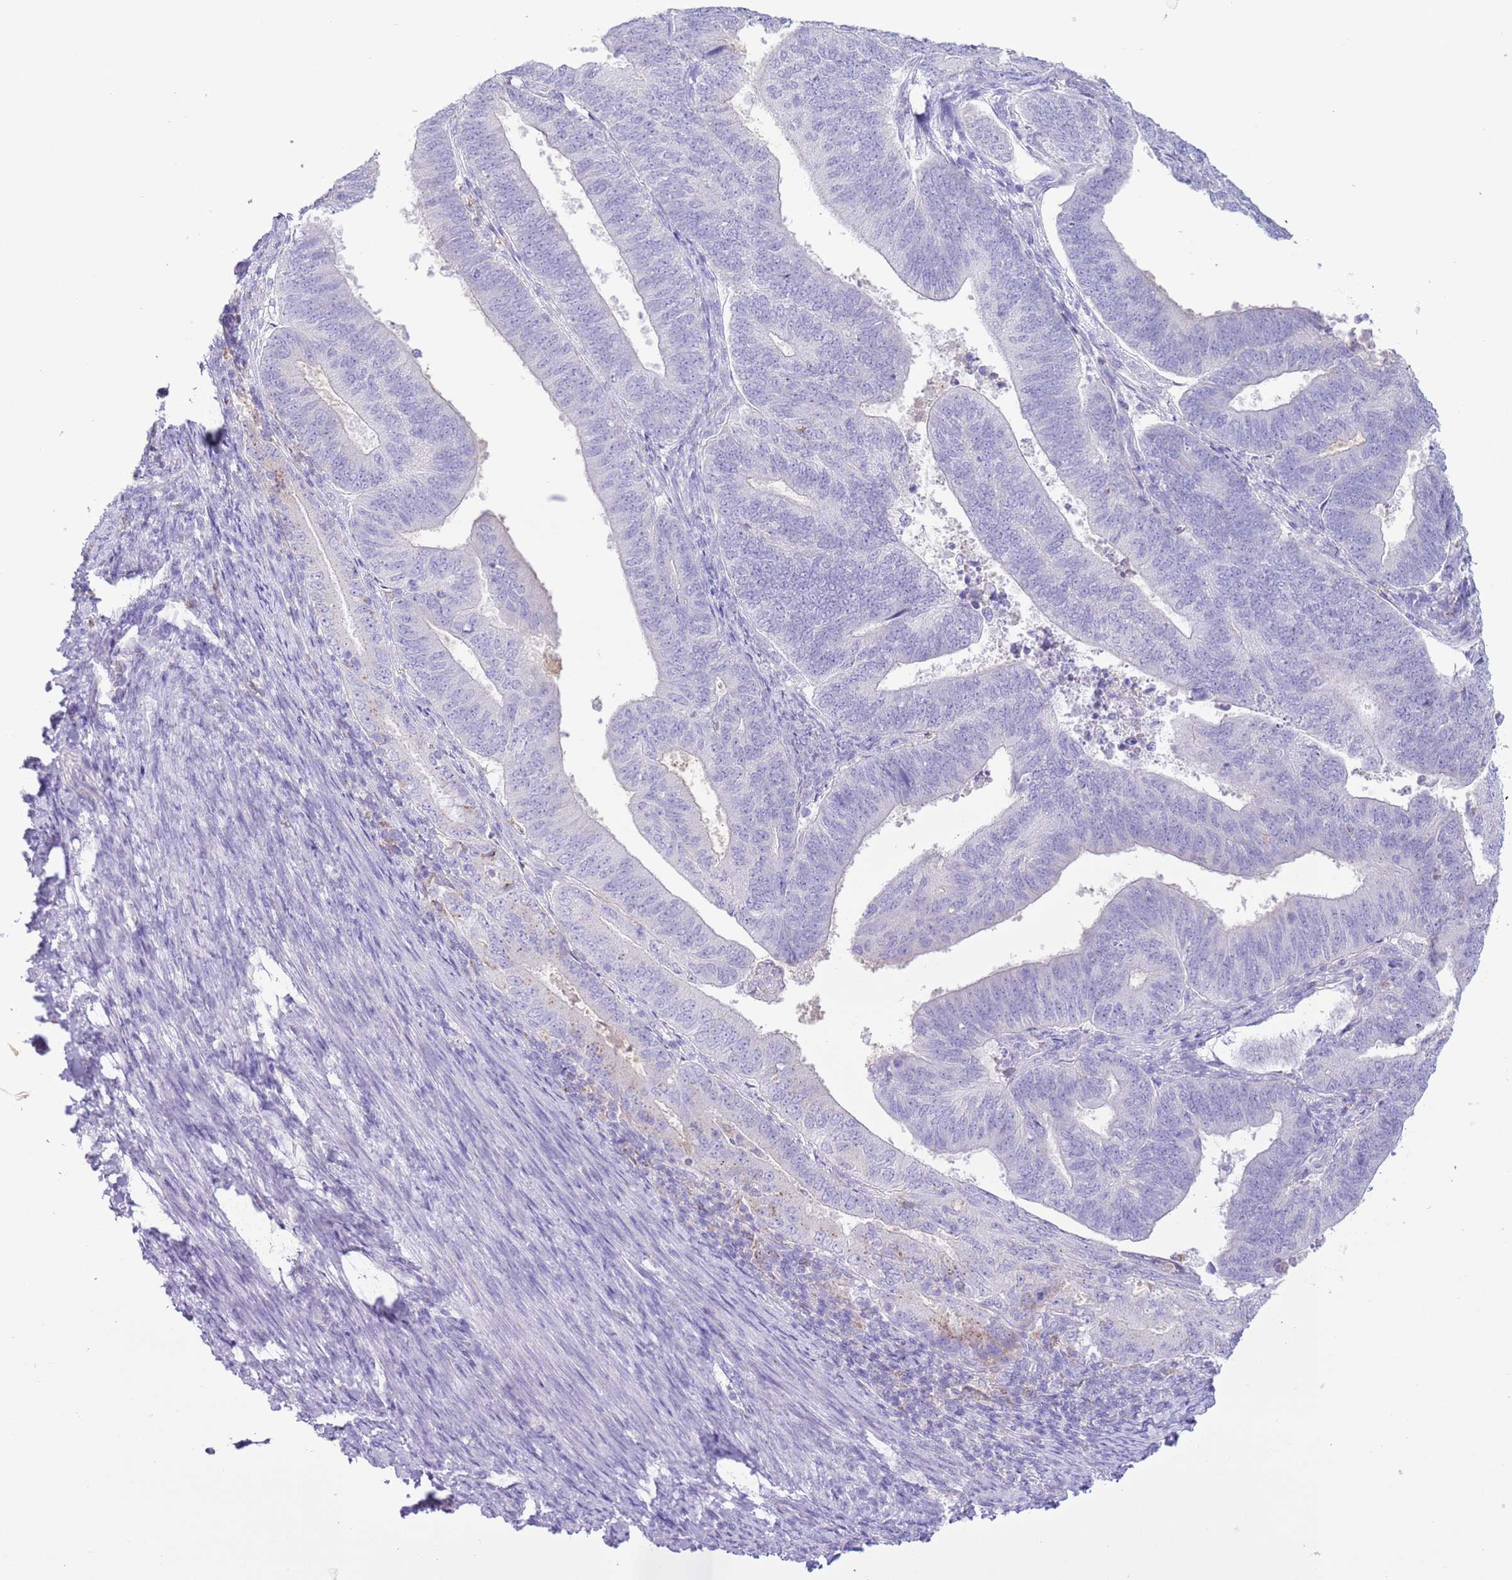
{"staining": {"intensity": "negative", "quantity": "none", "location": "none"}, "tissue": "endometrial cancer", "cell_type": "Tumor cells", "image_type": "cancer", "snomed": [{"axis": "morphology", "description": "Adenocarcinoma, NOS"}, {"axis": "topography", "description": "Endometrium"}], "caption": "Tumor cells show no significant protein staining in adenocarcinoma (endometrial).", "gene": "ZNF697", "patient": {"sex": "female", "age": 70}}